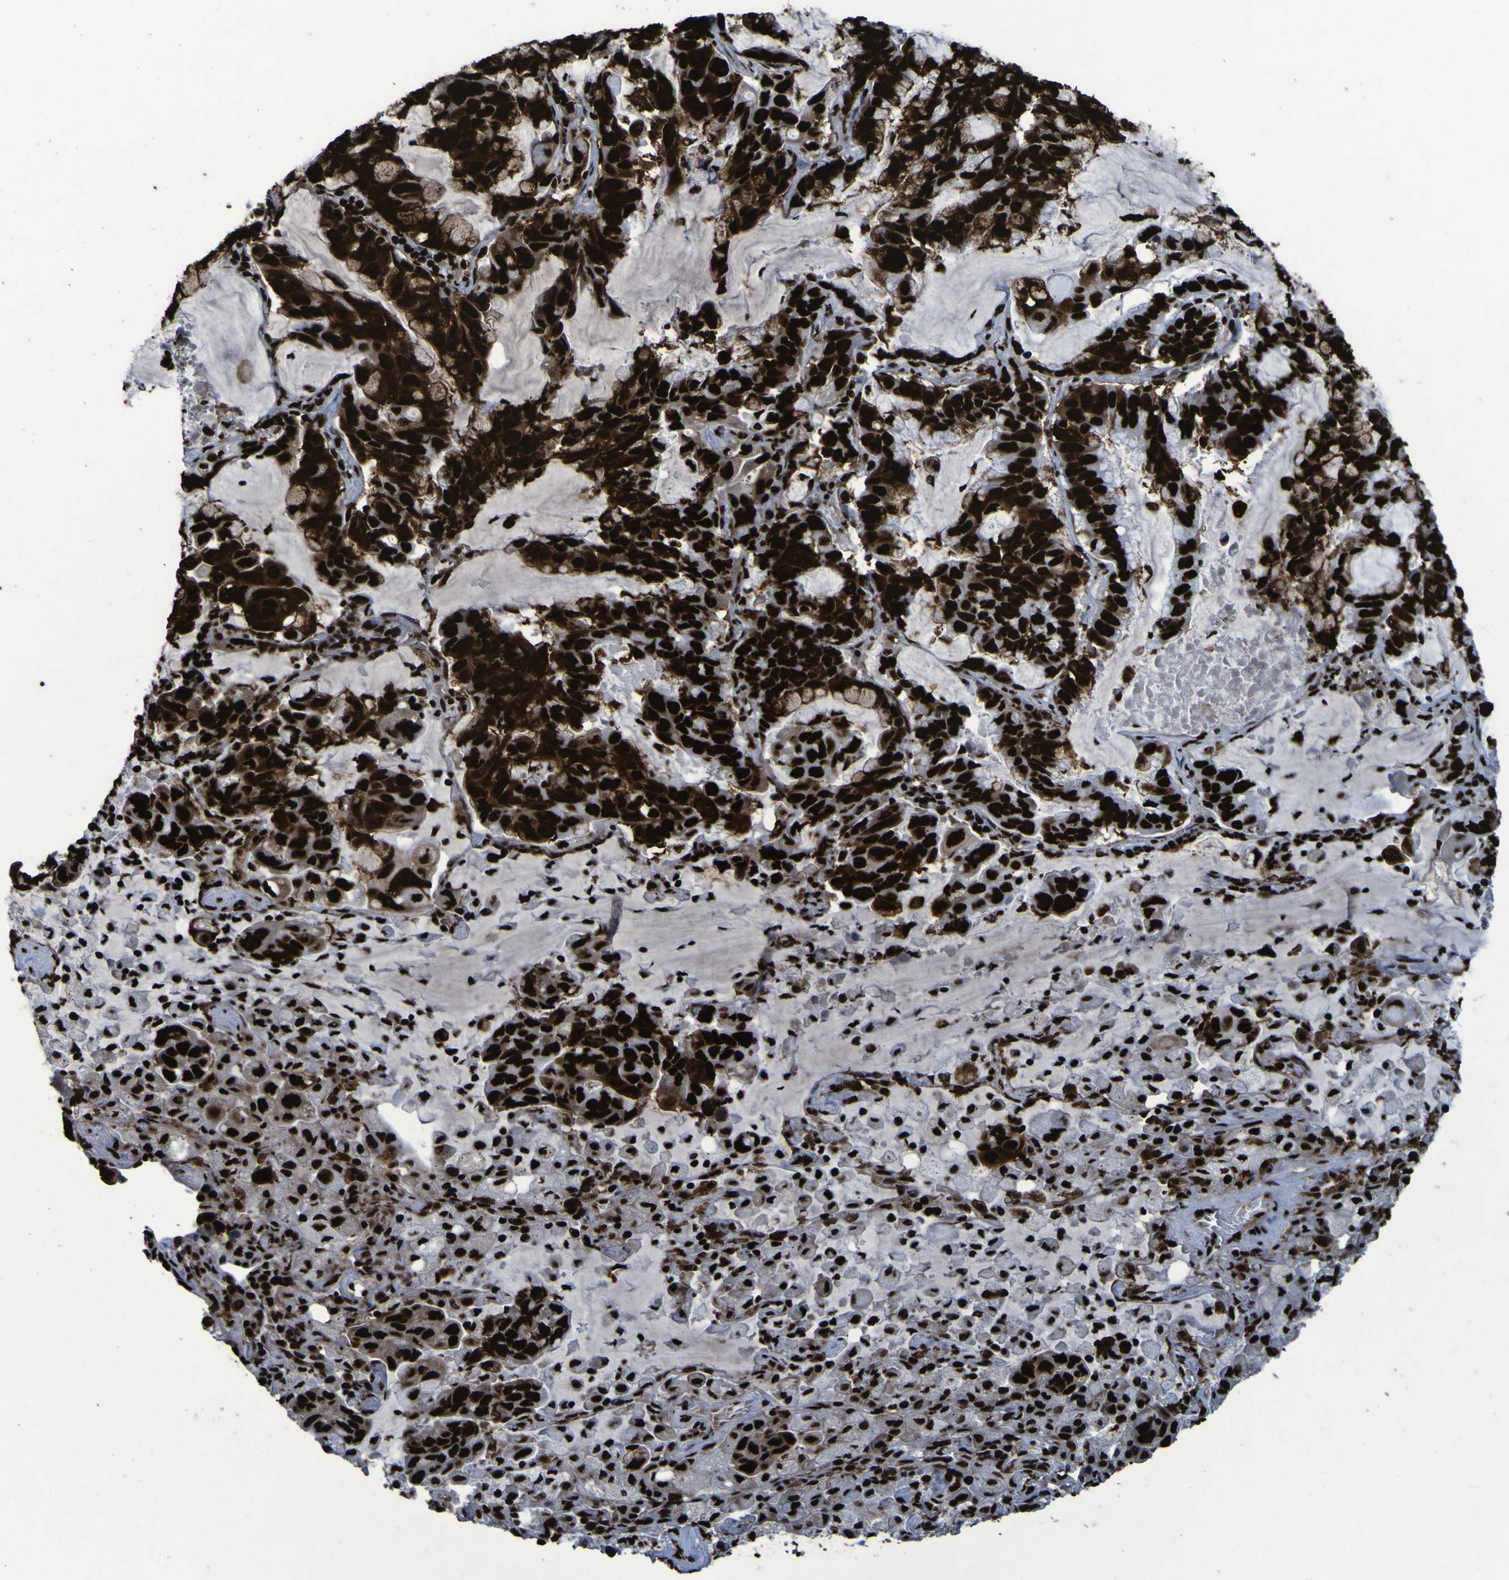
{"staining": {"intensity": "strong", "quantity": ">75%", "location": "cytoplasmic/membranous,nuclear"}, "tissue": "lung cancer", "cell_type": "Tumor cells", "image_type": "cancer", "snomed": [{"axis": "morphology", "description": "Adenocarcinoma, NOS"}, {"axis": "topography", "description": "Lung"}], "caption": "Strong cytoplasmic/membranous and nuclear positivity is seen in approximately >75% of tumor cells in lung adenocarcinoma.", "gene": "NPM1", "patient": {"sex": "male", "age": 64}}